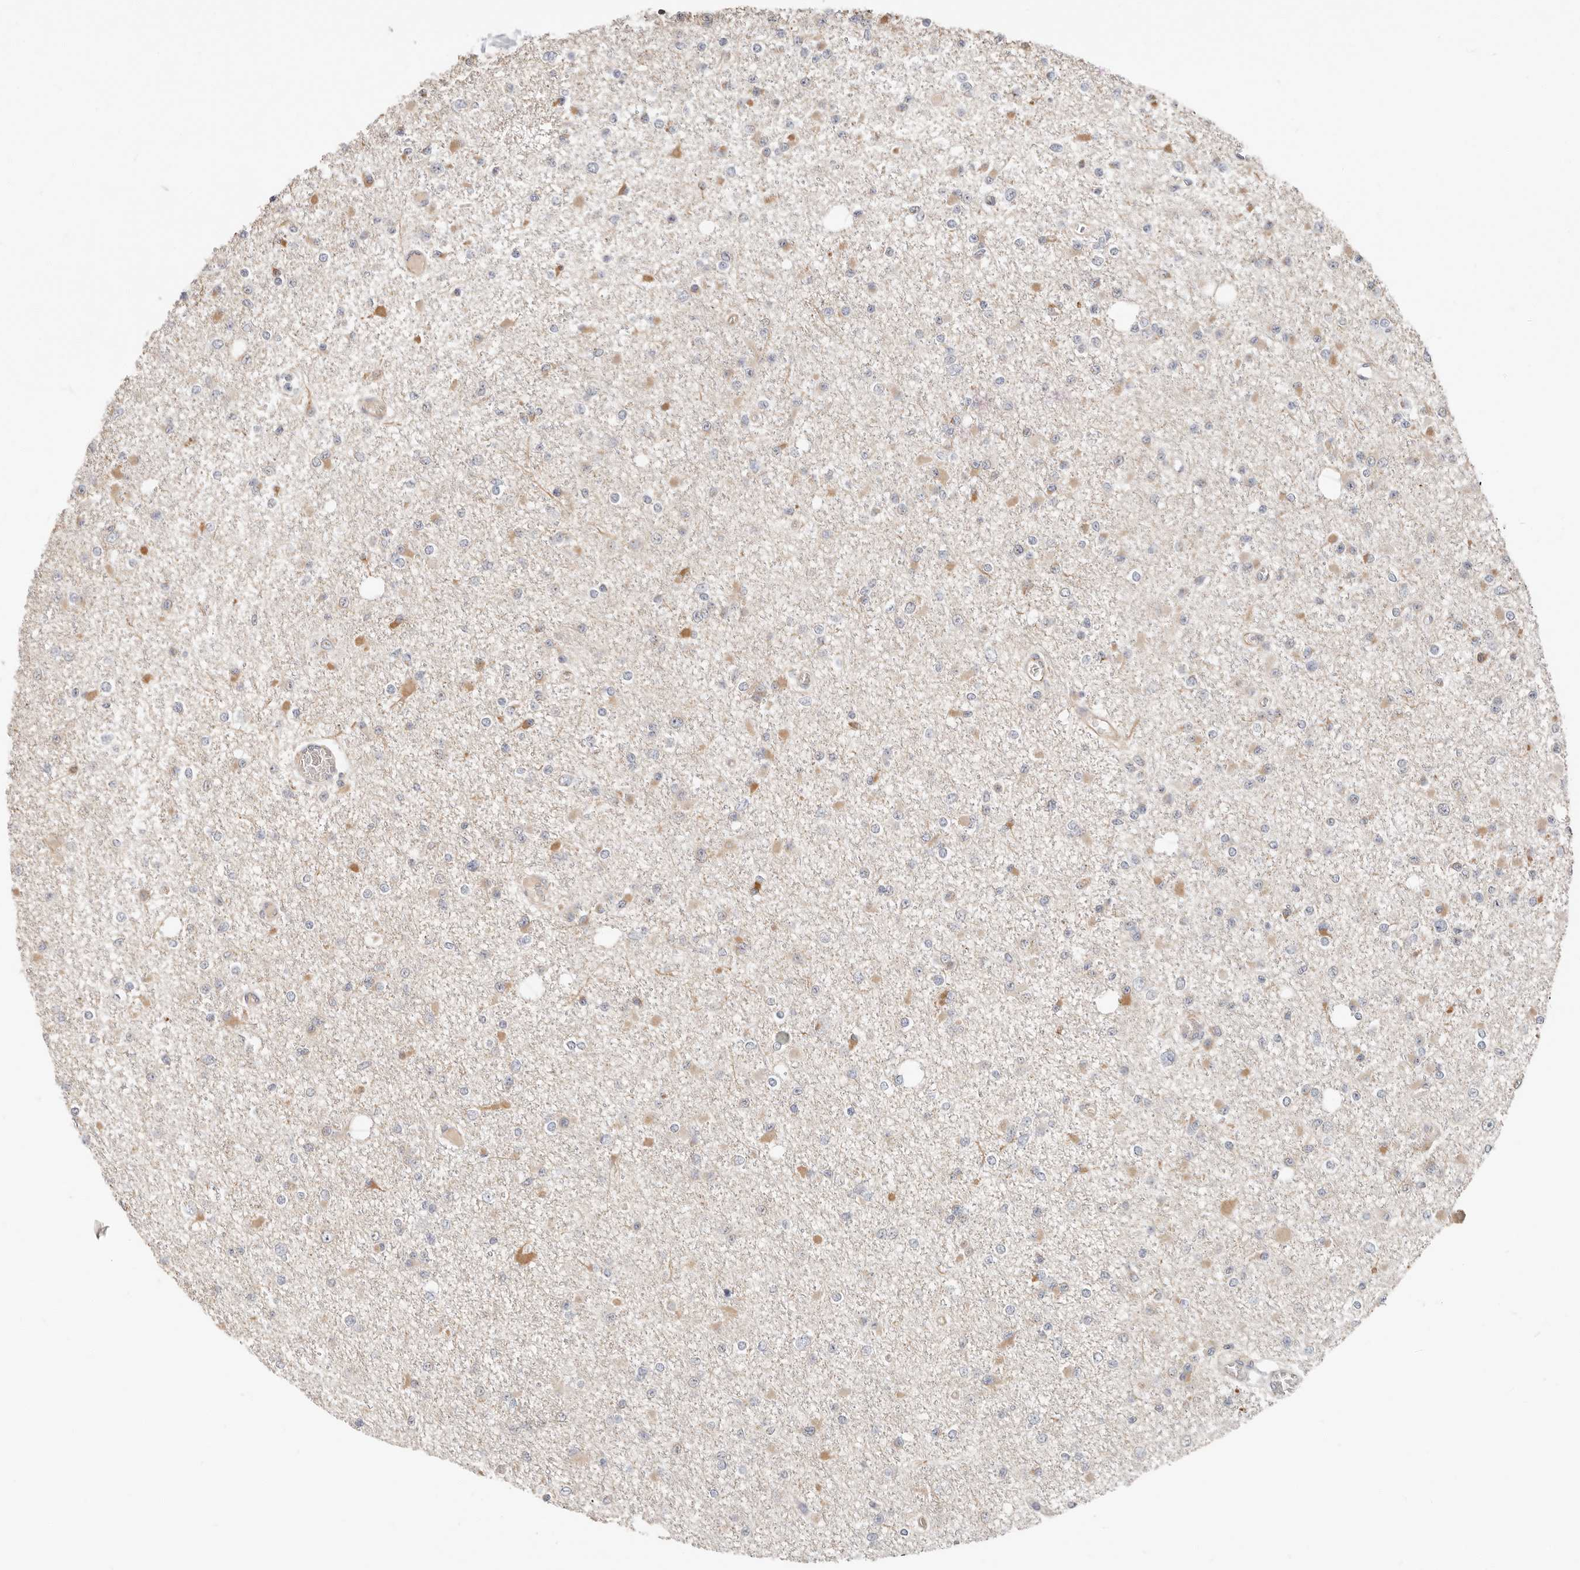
{"staining": {"intensity": "moderate", "quantity": "<25%", "location": "cytoplasmic/membranous"}, "tissue": "glioma", "cell_type": "Tumor cells", "image_type": "cancer", "snomed": [{"axis": "morphology", "description": "Glioma, malignant, Low grade"}, {"axis": "topography", "description": "Brain"}], "caption": "Immunohistochemical staining of malignant glioma (low-grade) displays moderate cytoplasmic/membranous protein positivity in about <25% of tumor cells.", "gene": "SPRING1", "patient": {"sex": "female", "age": 22}}